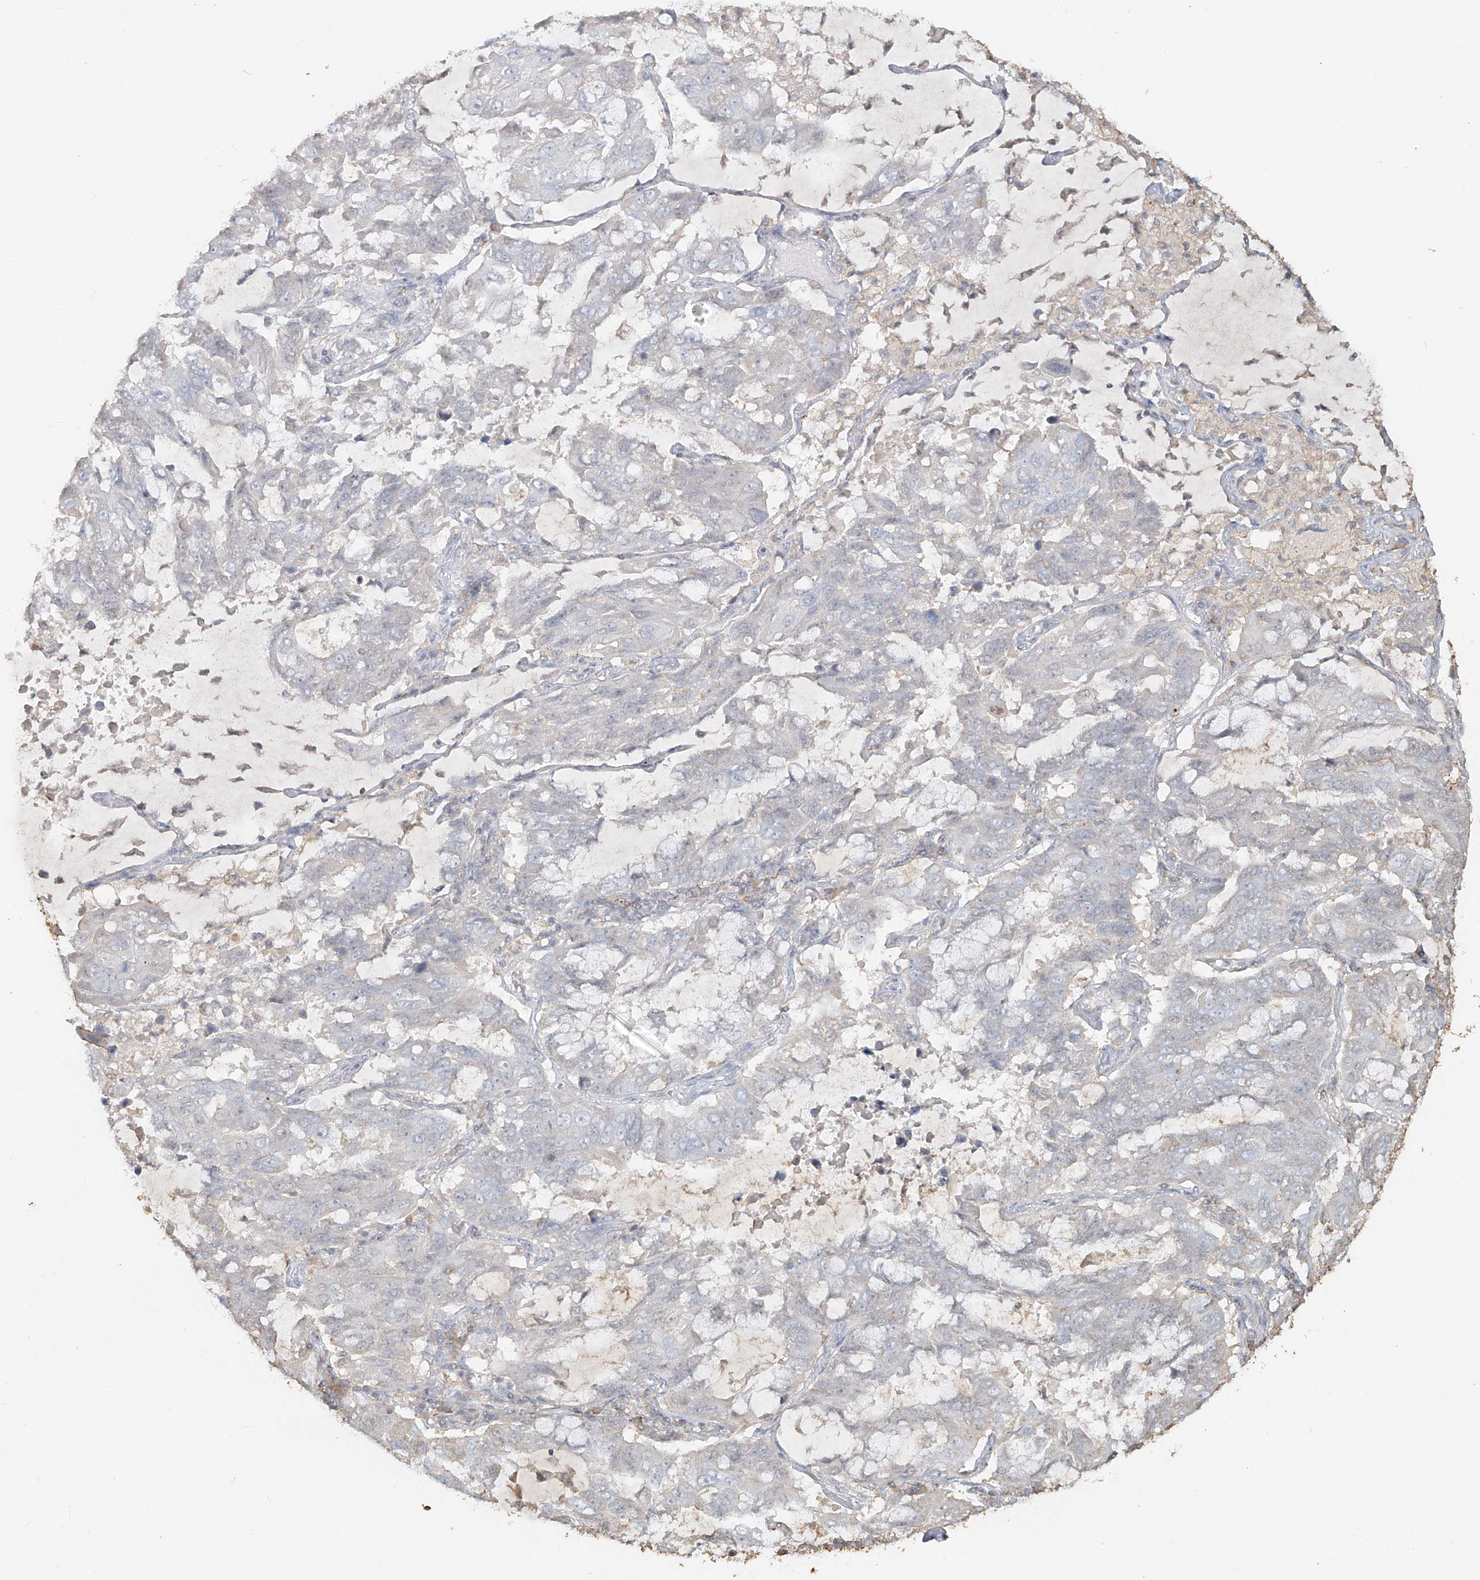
{"staining": {"intensity": "negative", "quantity": "none", "location": "none"}, "tissue": "lung cancer", "cell_type": "Tumor cells", "image_type": "cancer", "snomed": [{"axis": "morphology", "description": "Adenocarcinoma, NOS"}, {"axis": "topography", "description": "Lung"}], "caption": "Immunohistochemical staining of human adenocarcinoma (lung) demonstrates no significant positivity in tumor cells.", "gene": "NPHS1", "patient": {"sex": "male", "age": 64}}